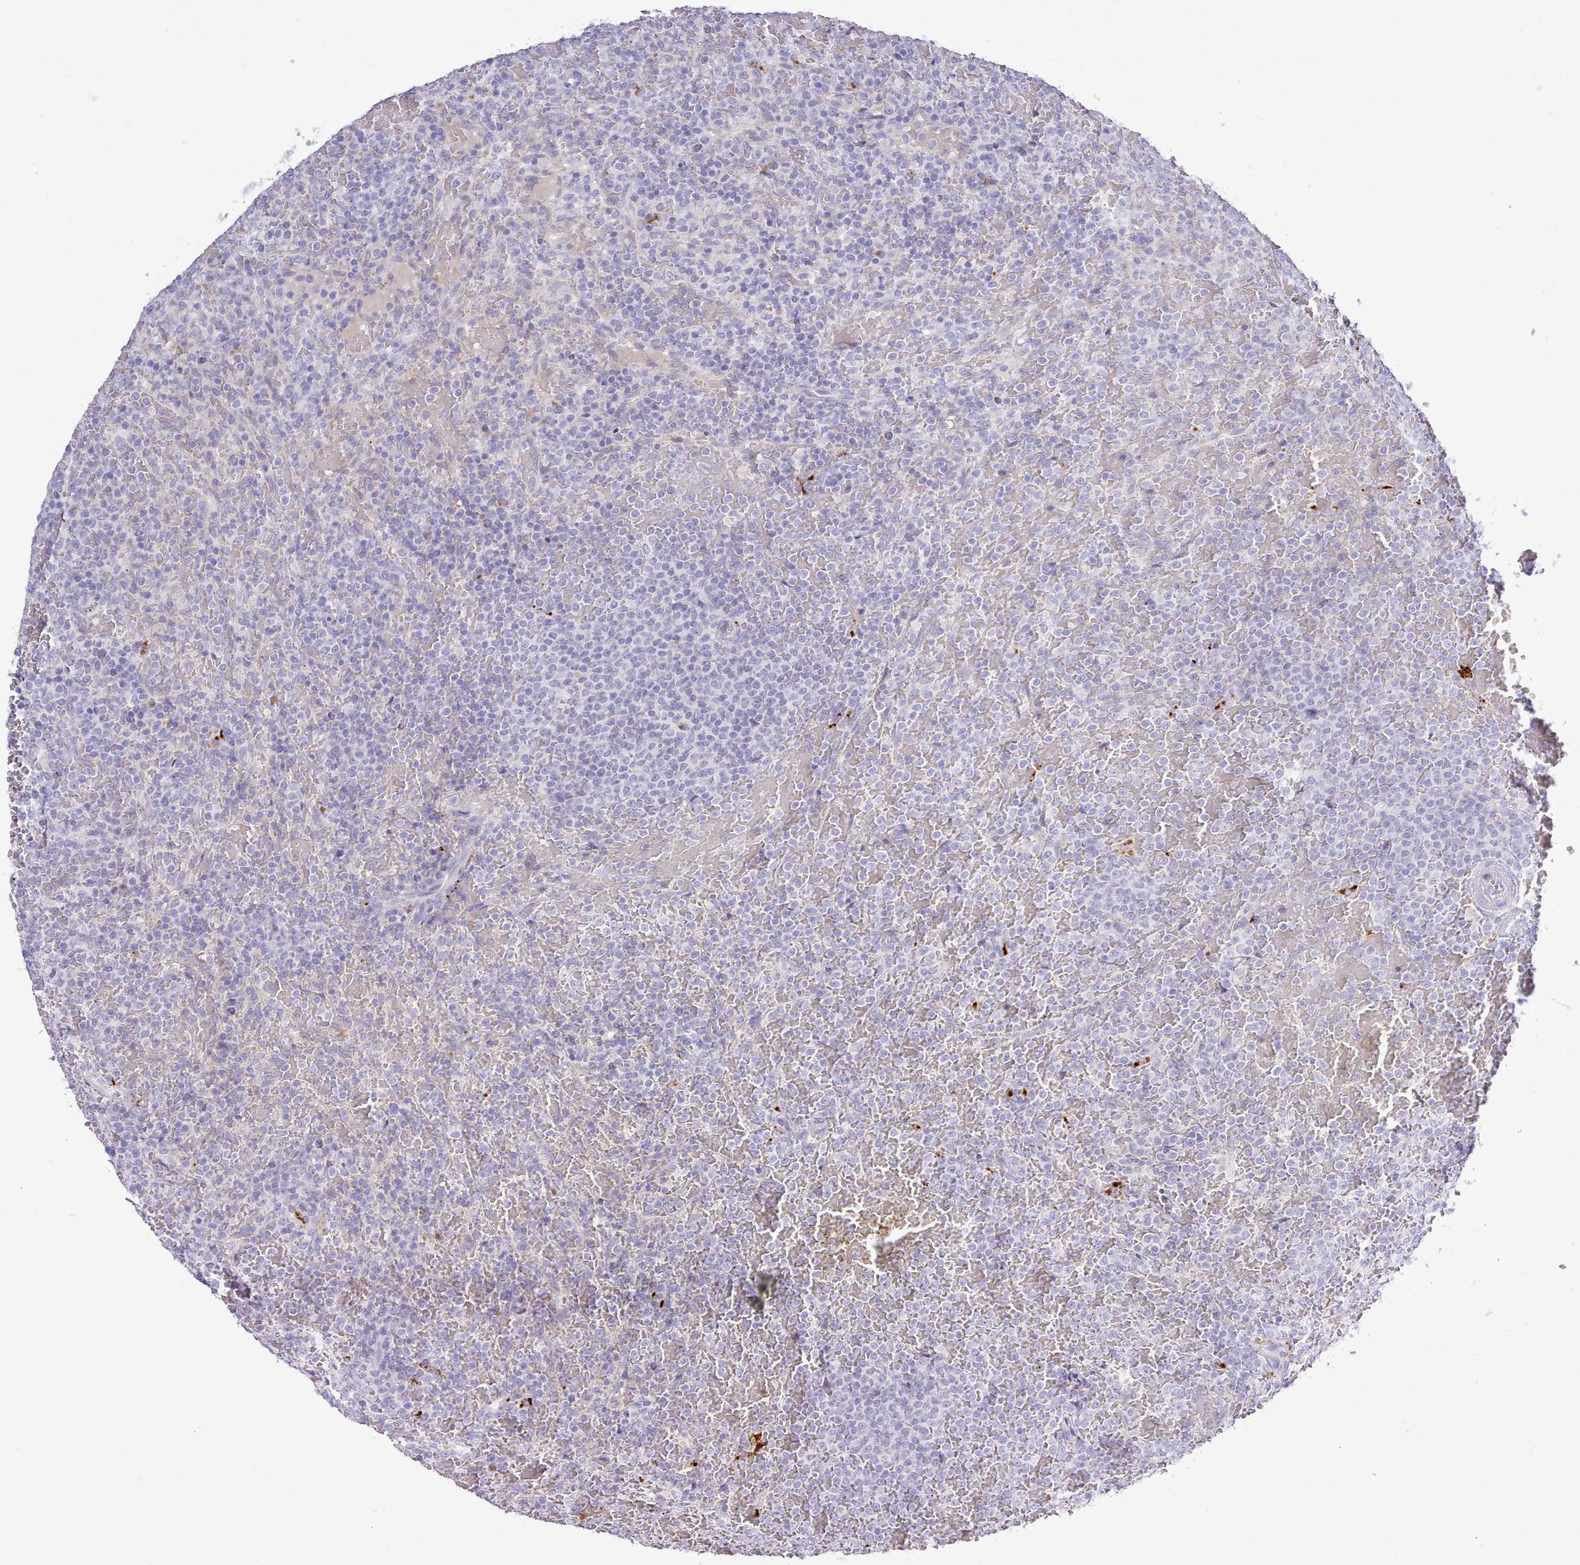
{"staining": {"intensity": "negative", "quantity": "none", "location": "none"}, "tissue": "lymphoma", "cell_type": "Tumor cells", "image_type": "cancer", "snomed": [{"axis": "morphology", "description": "Malignant lymphoma, non-Hodgkin's type, Low grade"}, {"axis": "topography", "description": "Spleen"}], "caption": "Immunohistochemistry micrograph of neoplastic tissue: human malignant lymphoma, non-Hodgkin's type (low-grade) stained with DAB (3,3'-diaminobenzidine) demonstrates no significant protein expression in tumor cells. (DAB IHC with hematoxylin counter stain).", "gene": "SRD5A1", "patient": {"sex": "male", "age": 60}}